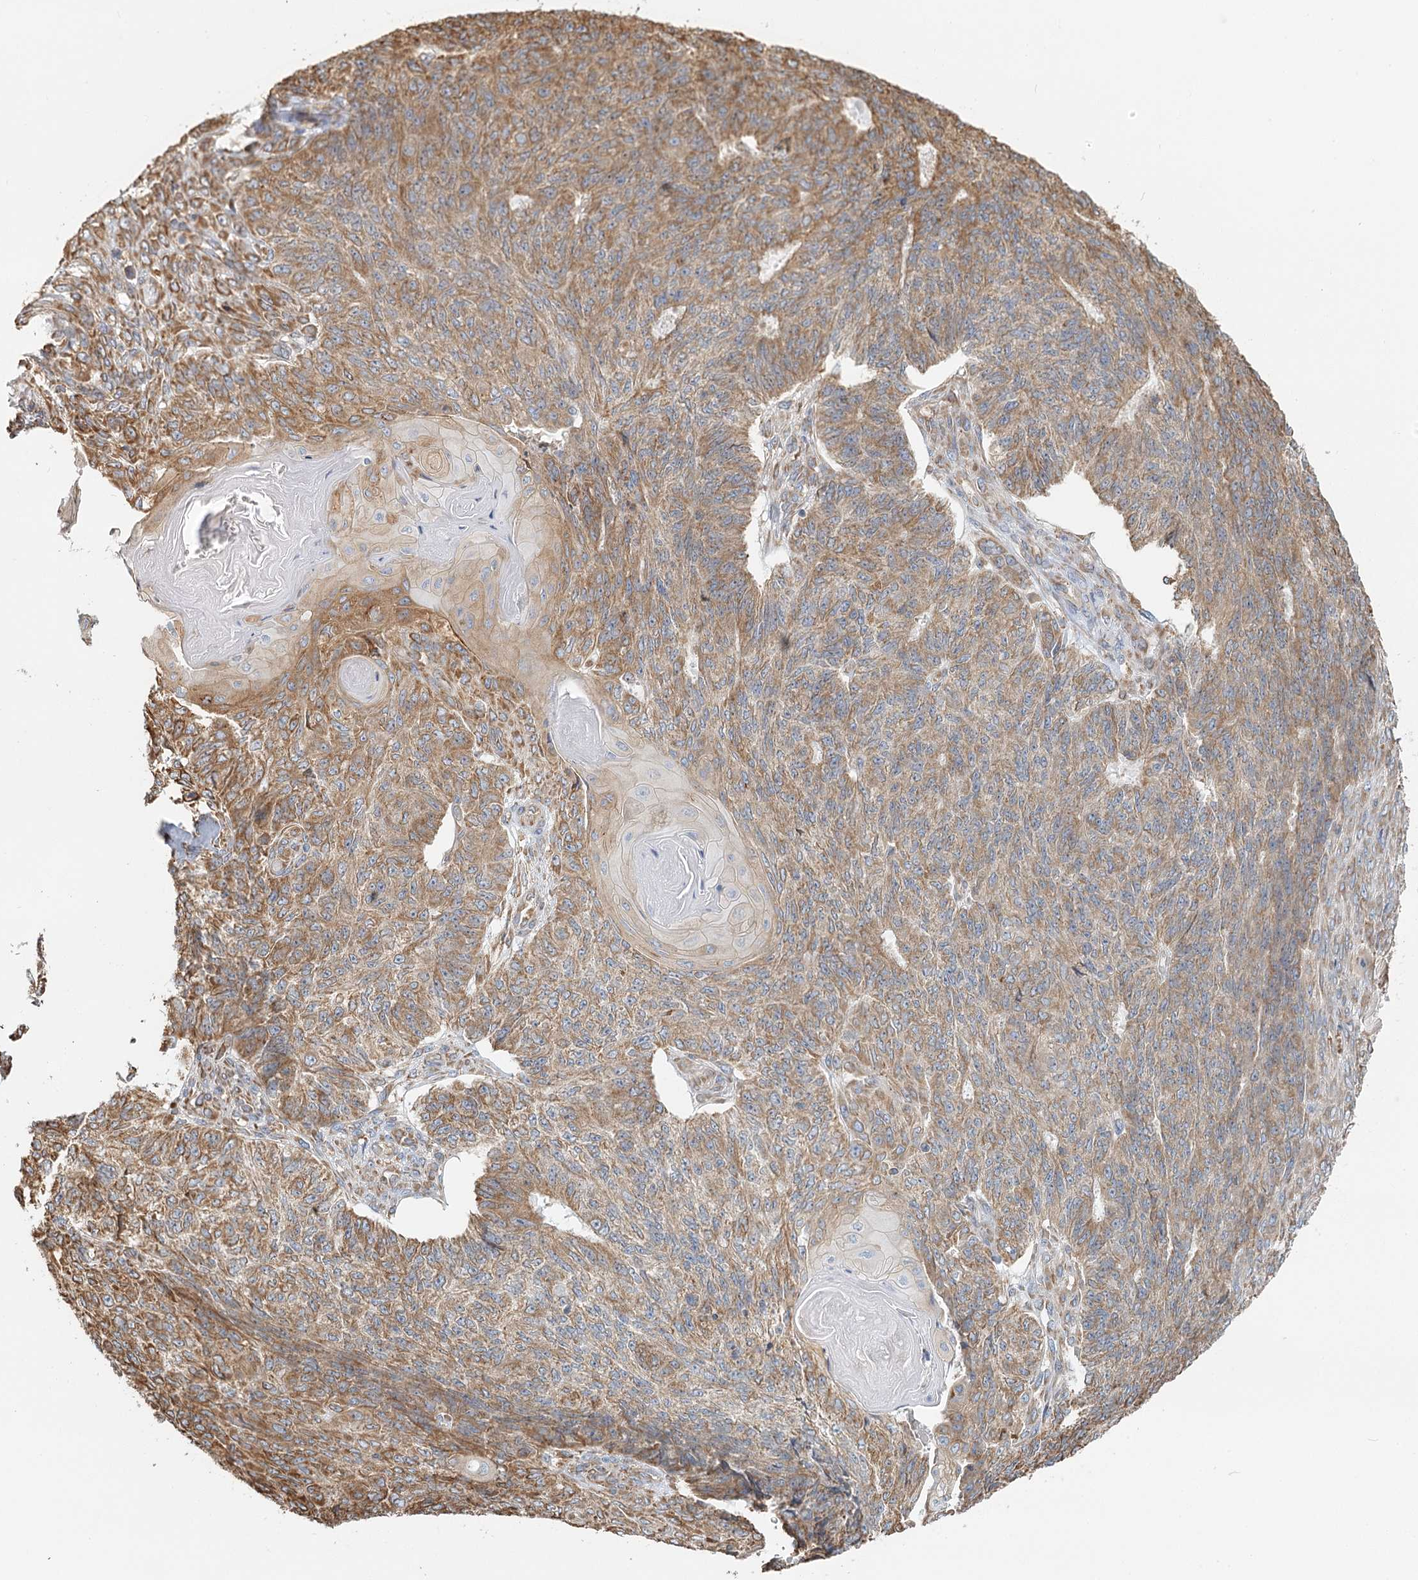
{"staining": {"intensity": "moderate", "quantity": ">75%", "location": "cytoplasmic/membranous"}, "tissue": "endometrial cancer", "cell_type": "Tumor cells", "image_type": "cancer", "snomed": [{"axis": "morphology", "description": "Adenocarcinoma, NOS"}, {"axis": "topography", "description": "Endometrium"}], "caption": "Immunohistochemical staining of human endometrial cancer (adenocarcinoma) reveals medium levels of moderate cytoplasmic/membranous protein positivity in about >75% of tumor cells.", "gene": "TAS1R1", "patient": {"sex": "female", "age": 32}}